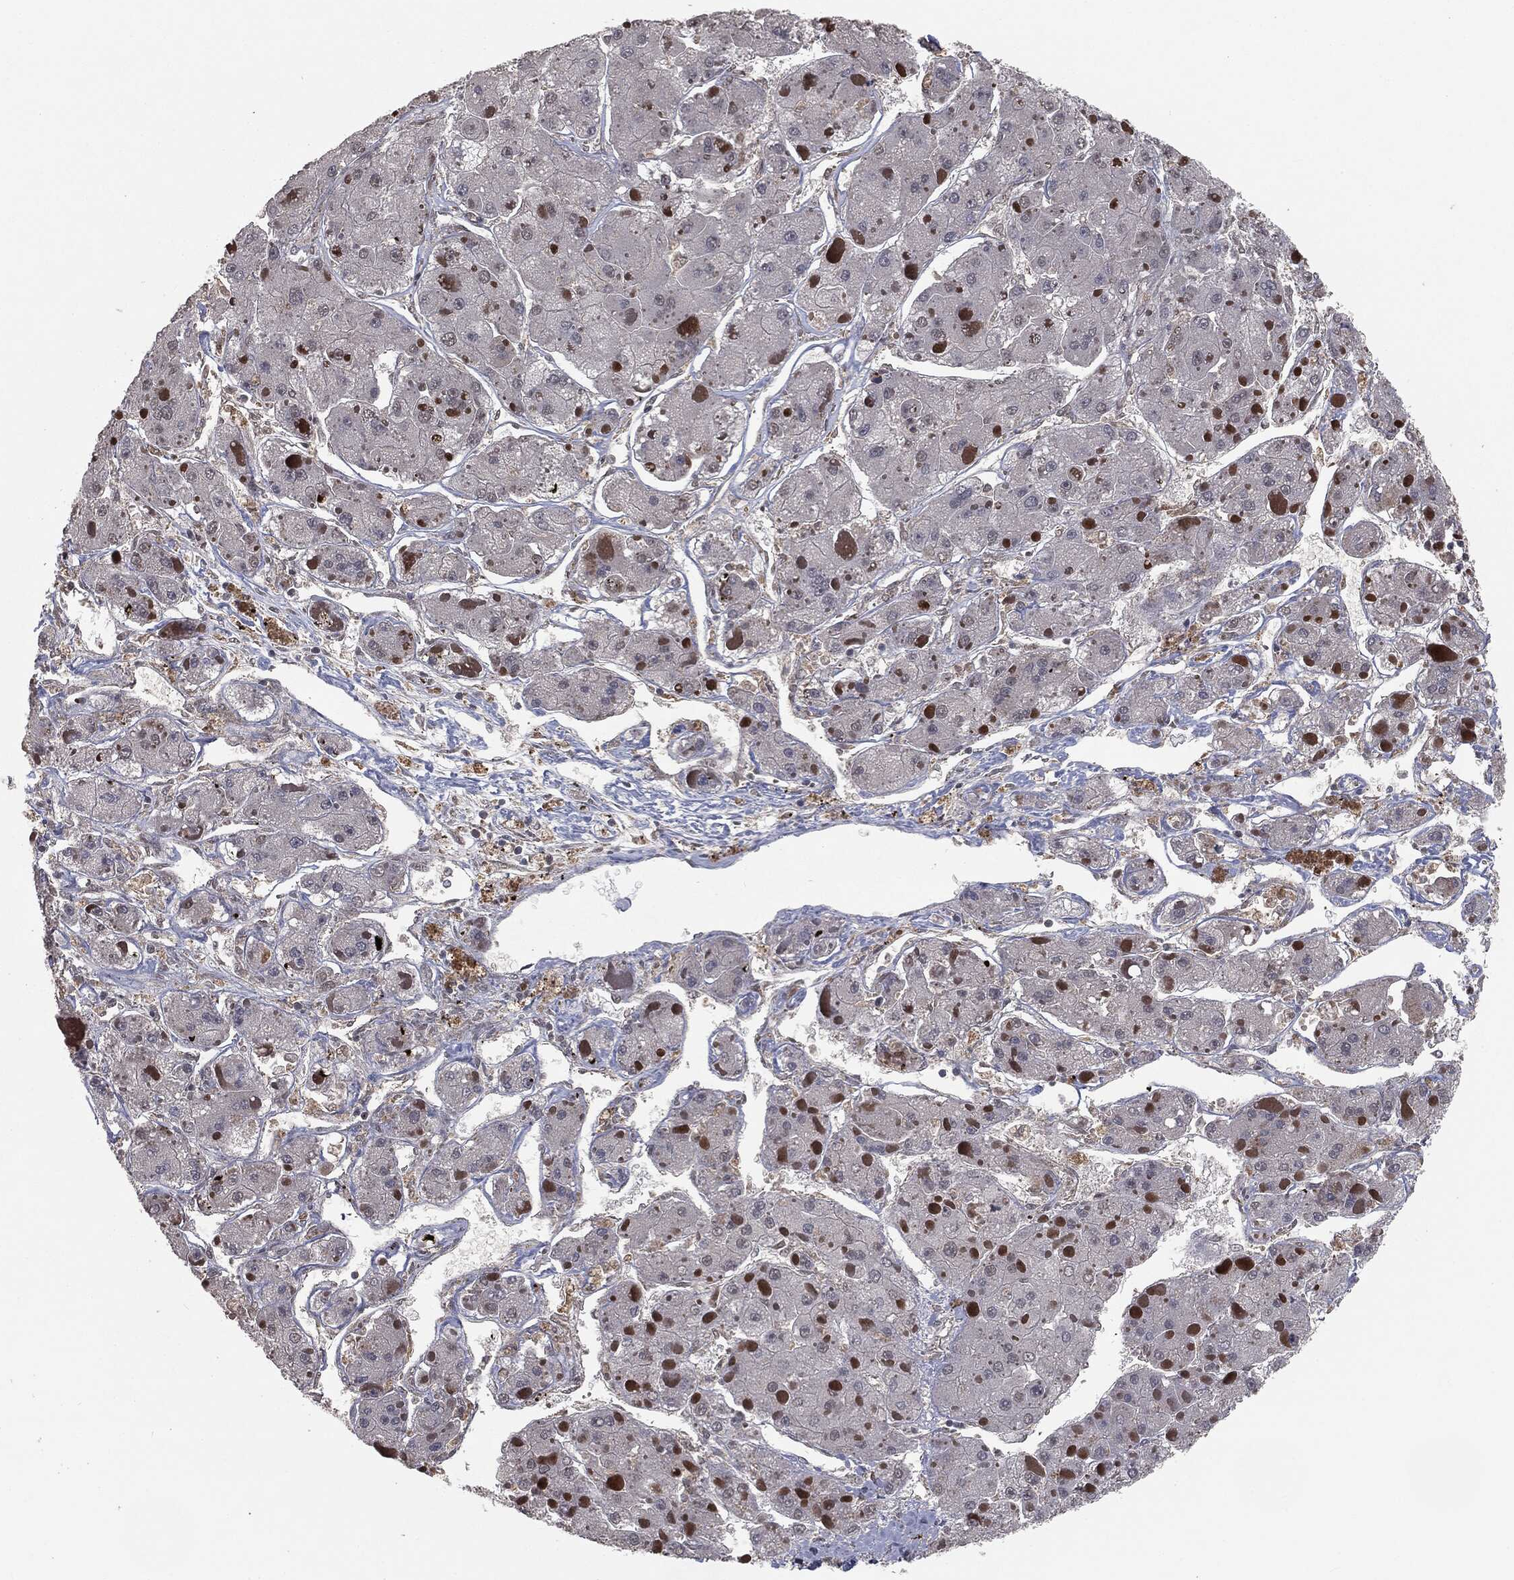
{"staining": {"intensity": "negative", "quantity": "none", "location": "none"}, "tissue": "liver cancer", "cell_type": "Tumor cells", "image_type": "cancer", "snomed": [{"axis": "morphology", "description": "Carcinoma, Hepatocellular, NOS"}, {"axis": "topography", "description": "Liver"}], "caption": "Liver cancer (hepatocellular carcinoma) was stained to show a protein in brown. There is no significant staining in tumor cells. (Stains: DAB immunohistochemistry with hematoxylin counter stain, Microscopy: brightfield microscopy at high magnification).", "gene": "FBXO7", "patient": {"sex": "female", "age": 73}}